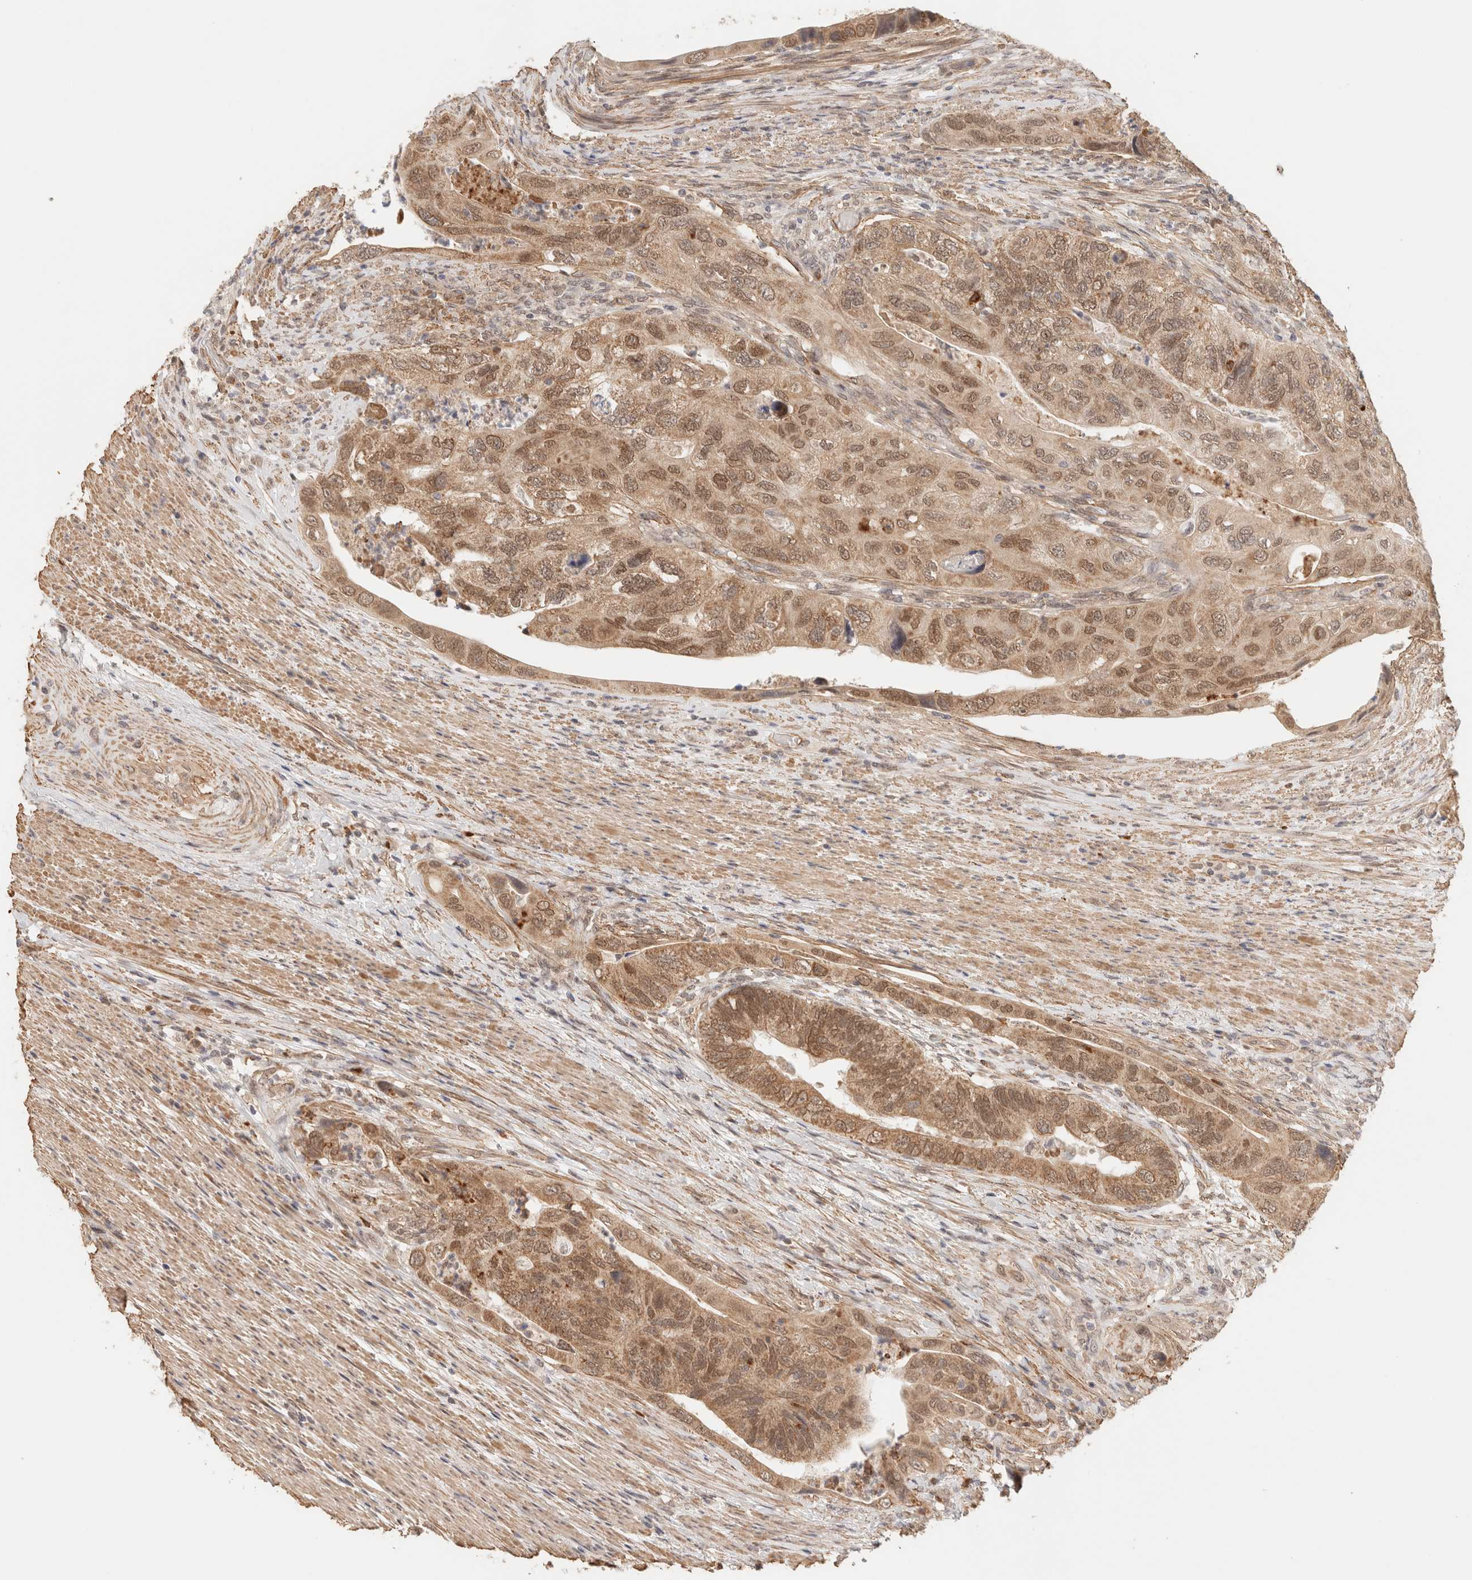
{"staining": {"intensity": "moderate", "quantity": ">75%", "location": "cytoplasmic/membranous,nuclear"}, "tissue": "colorectal cancer", "cell_type": "Tumor cells", "image_type": "cancer", "snomed": [{"axis": "morphology", "description": "Adenocarcinoma, NOS"}, {"axis": "topography", "description": "Rectum"}], "caption": "An image of colorectal adenocarcinoma stained for a protein shows moderate cytoplasmic/membranous and nuclear brown staining in tumor cells. (brown staining indicates protein expression, while blue staining denotes nuclei).", "gene": "BRPF3", "patient": {"sex": "male", "age": 63}}